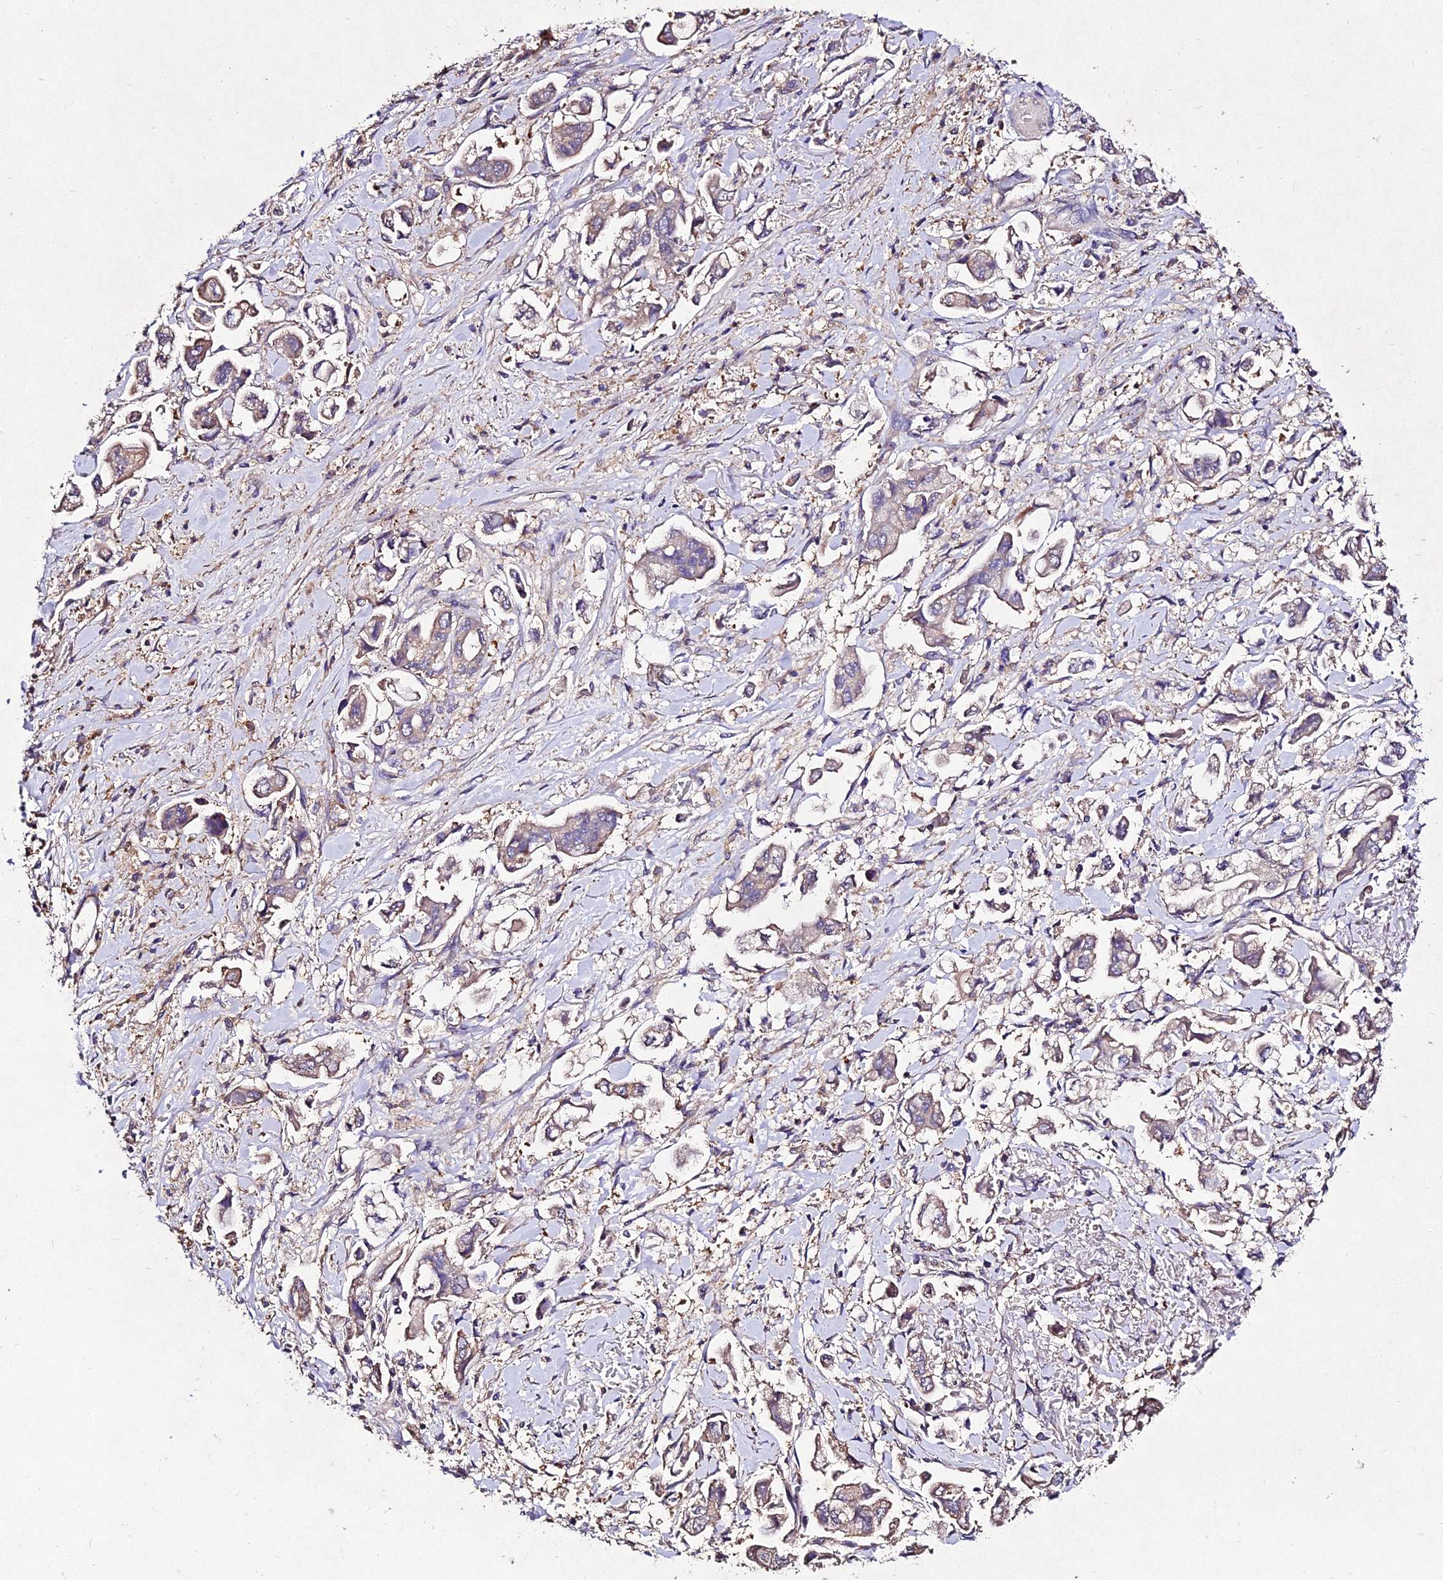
{"staining": {"intensity": "weak", "quantity": "25%-75%", "location": "cytoplasmic/membranous"}, "tissue": "stomach cancer", "cell_type": "Tumor cells", "image_type": "cancer", "snomed": [{"axis": "morphology", "description": "Adenocarcinoma, NOS"}, {"axis": "topography", "description": "Stomach"}], "caption": "The histopathology image displays immunohistochemical staining of adenocarcinoma (stomach). There is weak cytoplasmic/membranous expression is identified in approximately 25%-75% of tumor cells.", "gene": "AP3M2", "patient": {"sex": "male", "age": 62}}